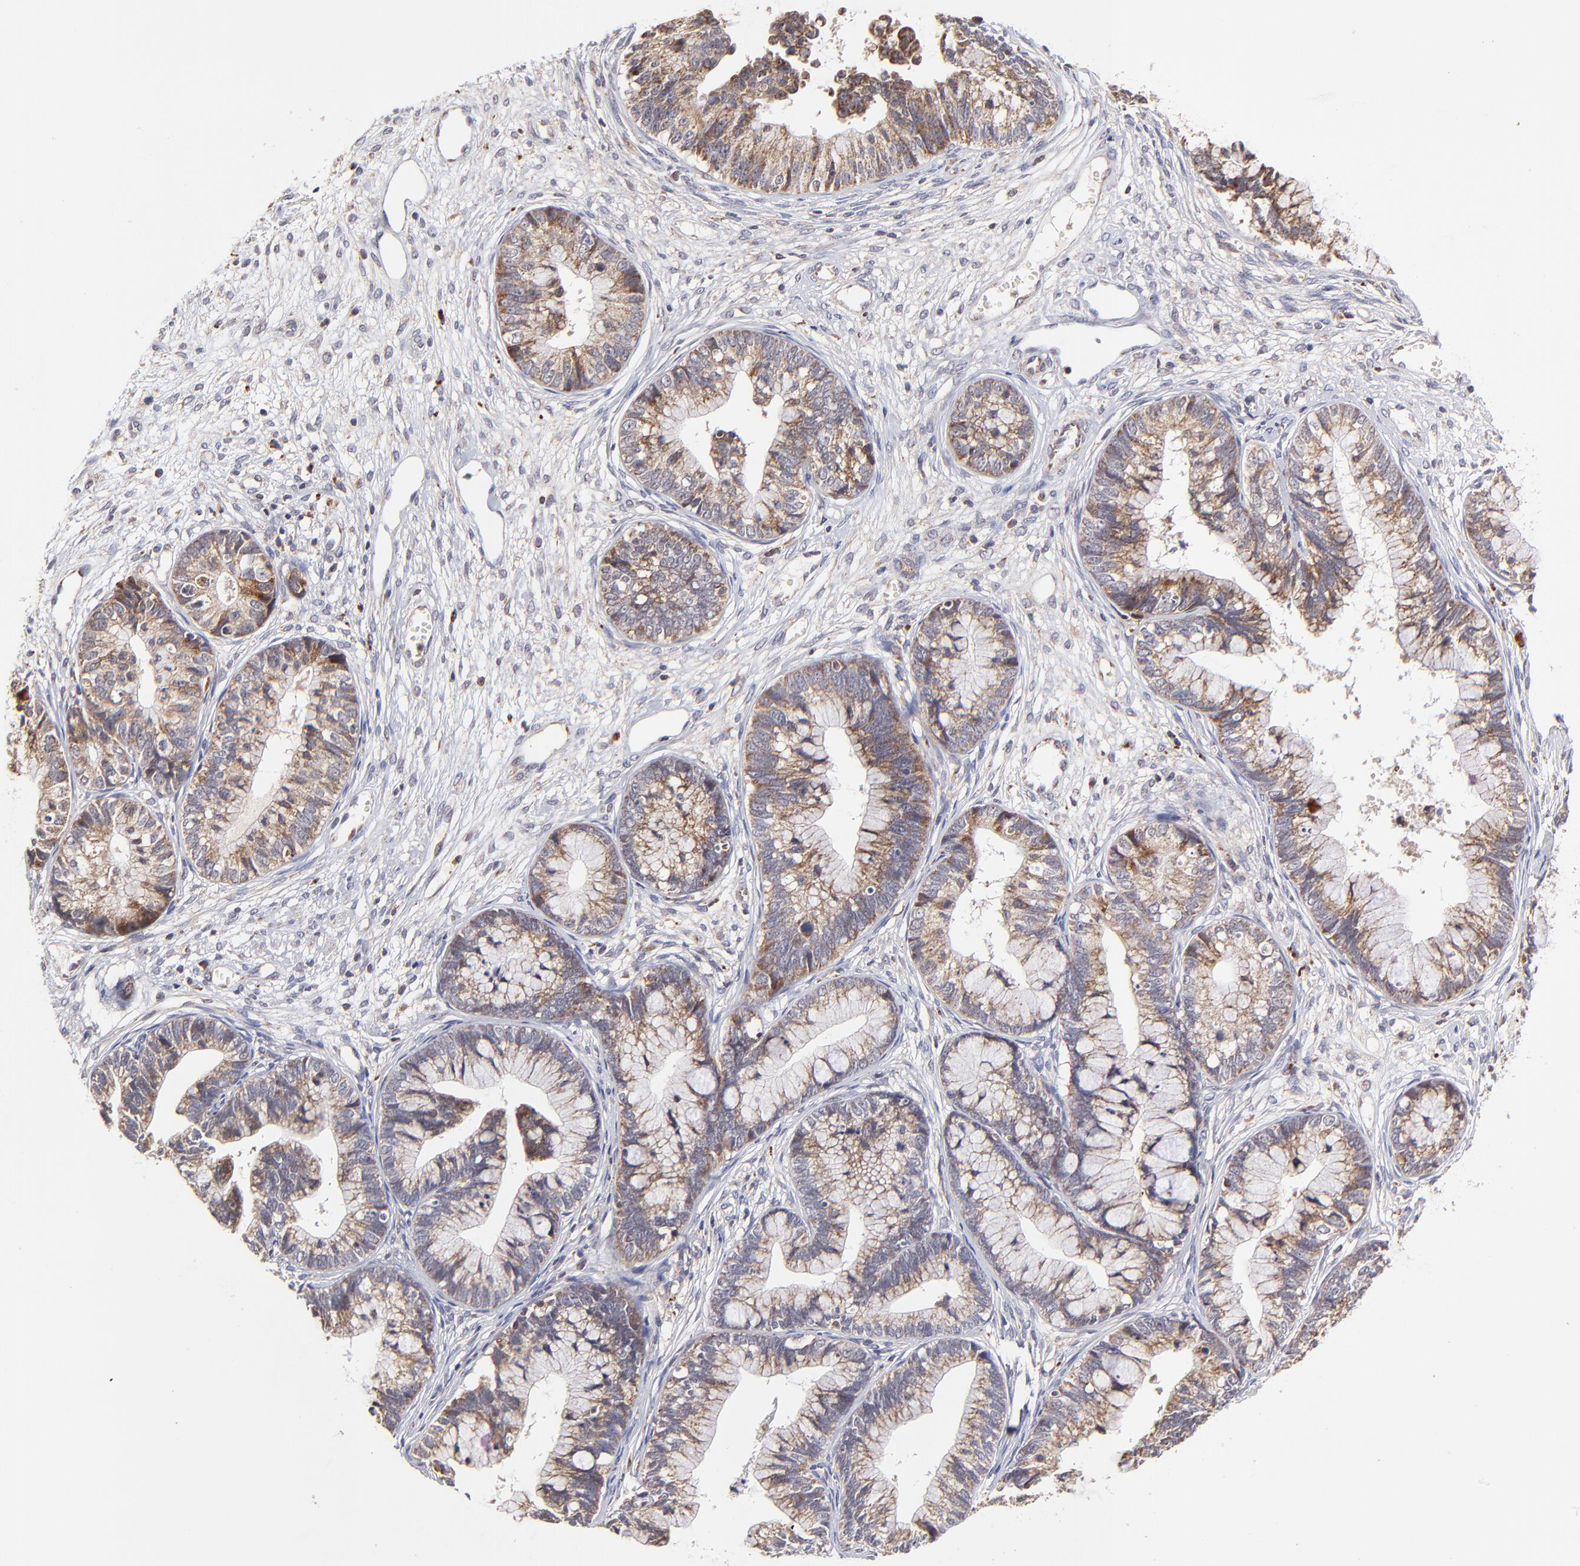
{"staining": {"intensity": "weak", "quantity": ">75%", "location": "cytoplasmic/membranous"}, "tissue": "cervical cancer", "cell_type": "Tumor cells", "image_type": "cancer", "snomed": [{"axis": "morphology", "description": "Adenocarcinoma, NOS"}, {"axis": "topography", "description": "Cervix"}], "caption": "Protein analysis of cervical adenocarcinoma tissue shows weak cytoplasmic/membranous positivity in approximately >75% of tumor cells.", "gene": "MAP2K7", "patient": {"sex": "female", "age": 44}}